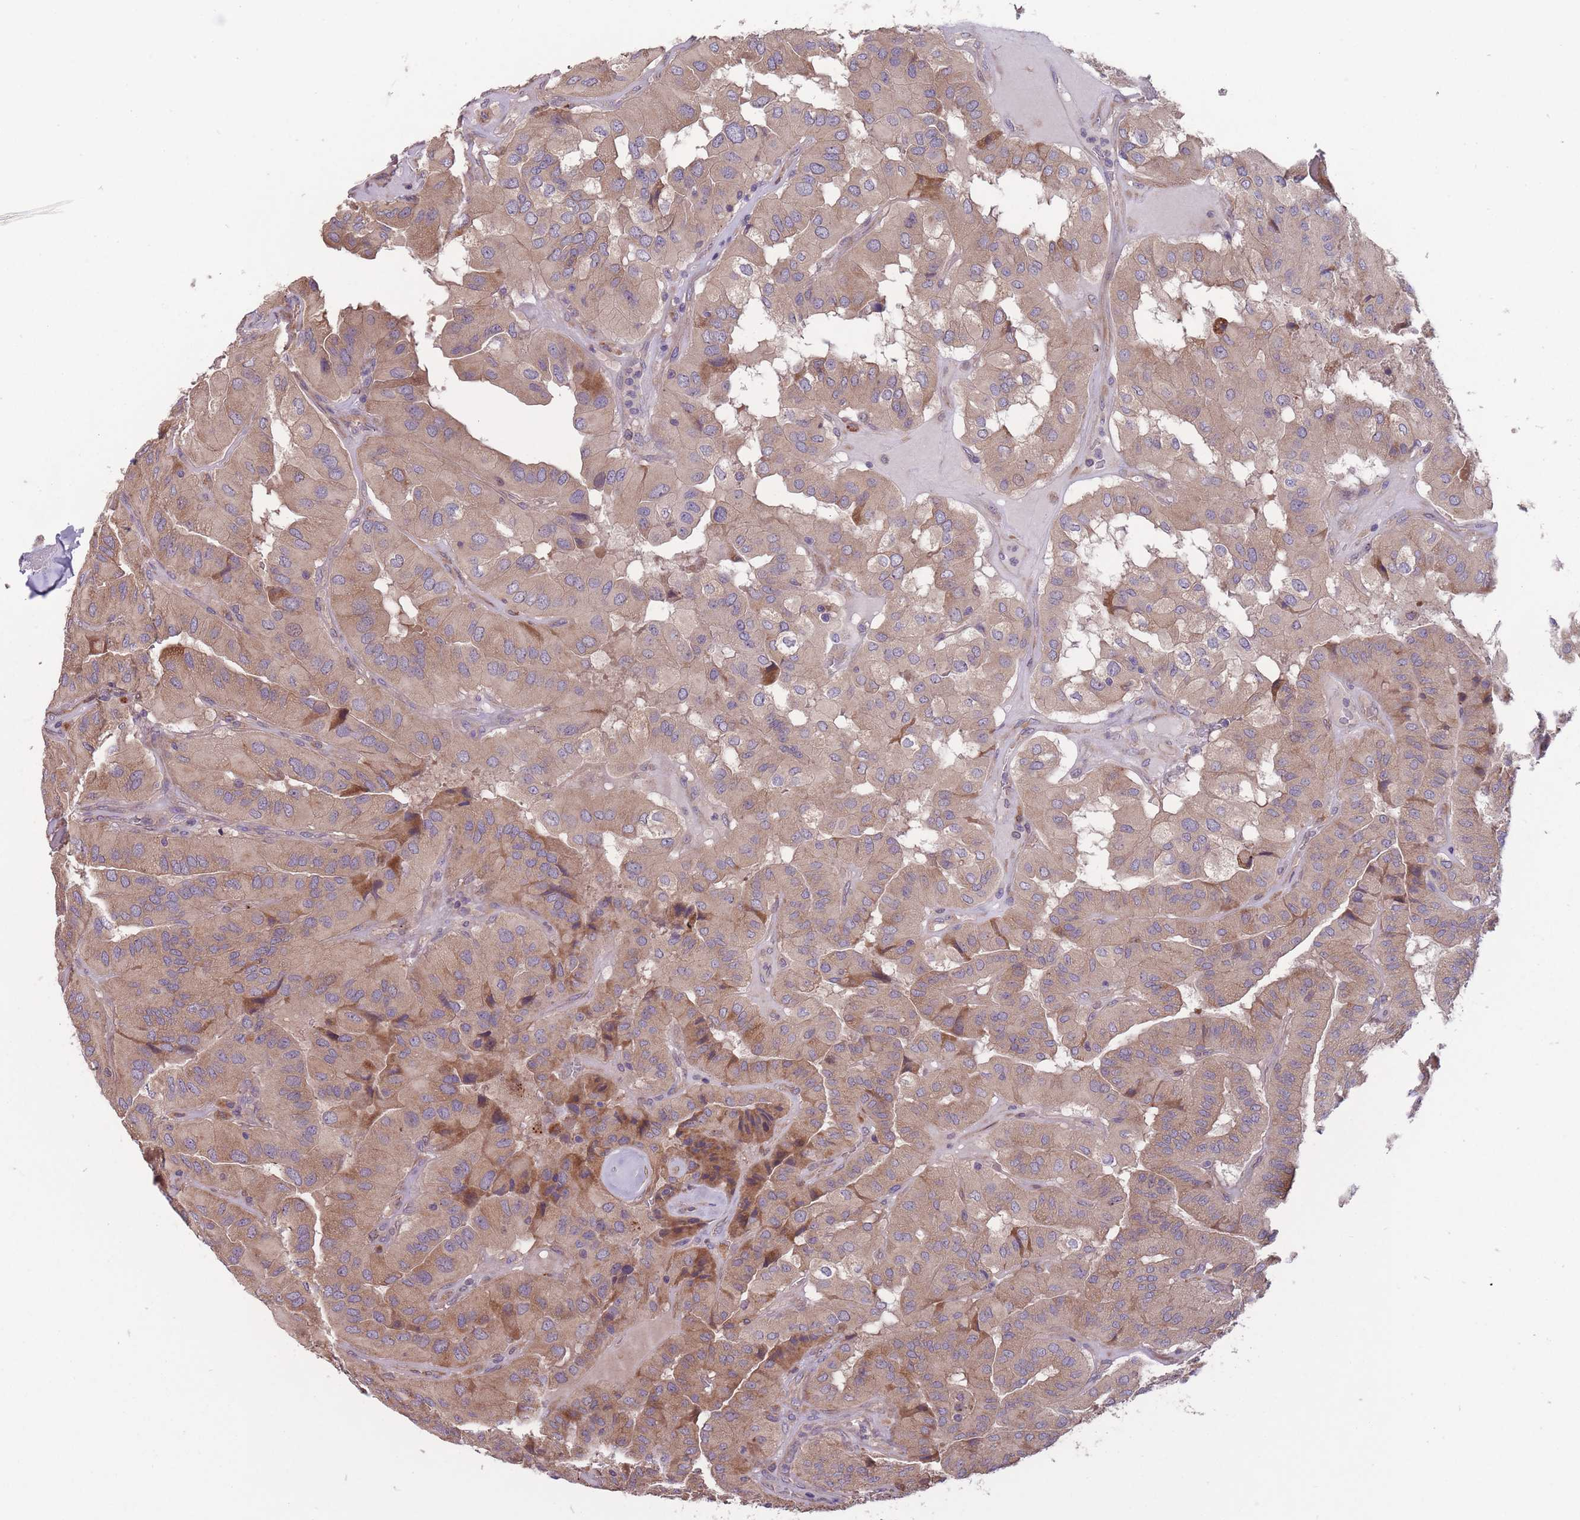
{"staining": {"intensity": "moderate", "quantity": ">75%", "location": "cytoplasmic/membranous"}, "tissue": "thyroid cancer", "cell_type": "Tumor cells", "image_type": "cancer", "snomed": [{"axis": "morphology", "description": "Normal tissue, NOS"}, {"axis": "morphology", "description": "Papillary adenocarcinoma, NOS"}, {"axis": "topography", "description": "Thyroid gland"}], "caption": "Moderate cytoplasmic/membranous positivity is appreciated in approximately >75% of tumor cells in papillary adenocarcinoma (thyroid). (IHC, brightfield microscopy, high magnification).", "gene": "ITPKC", "patient": {"sex": "female", "age": 59}}